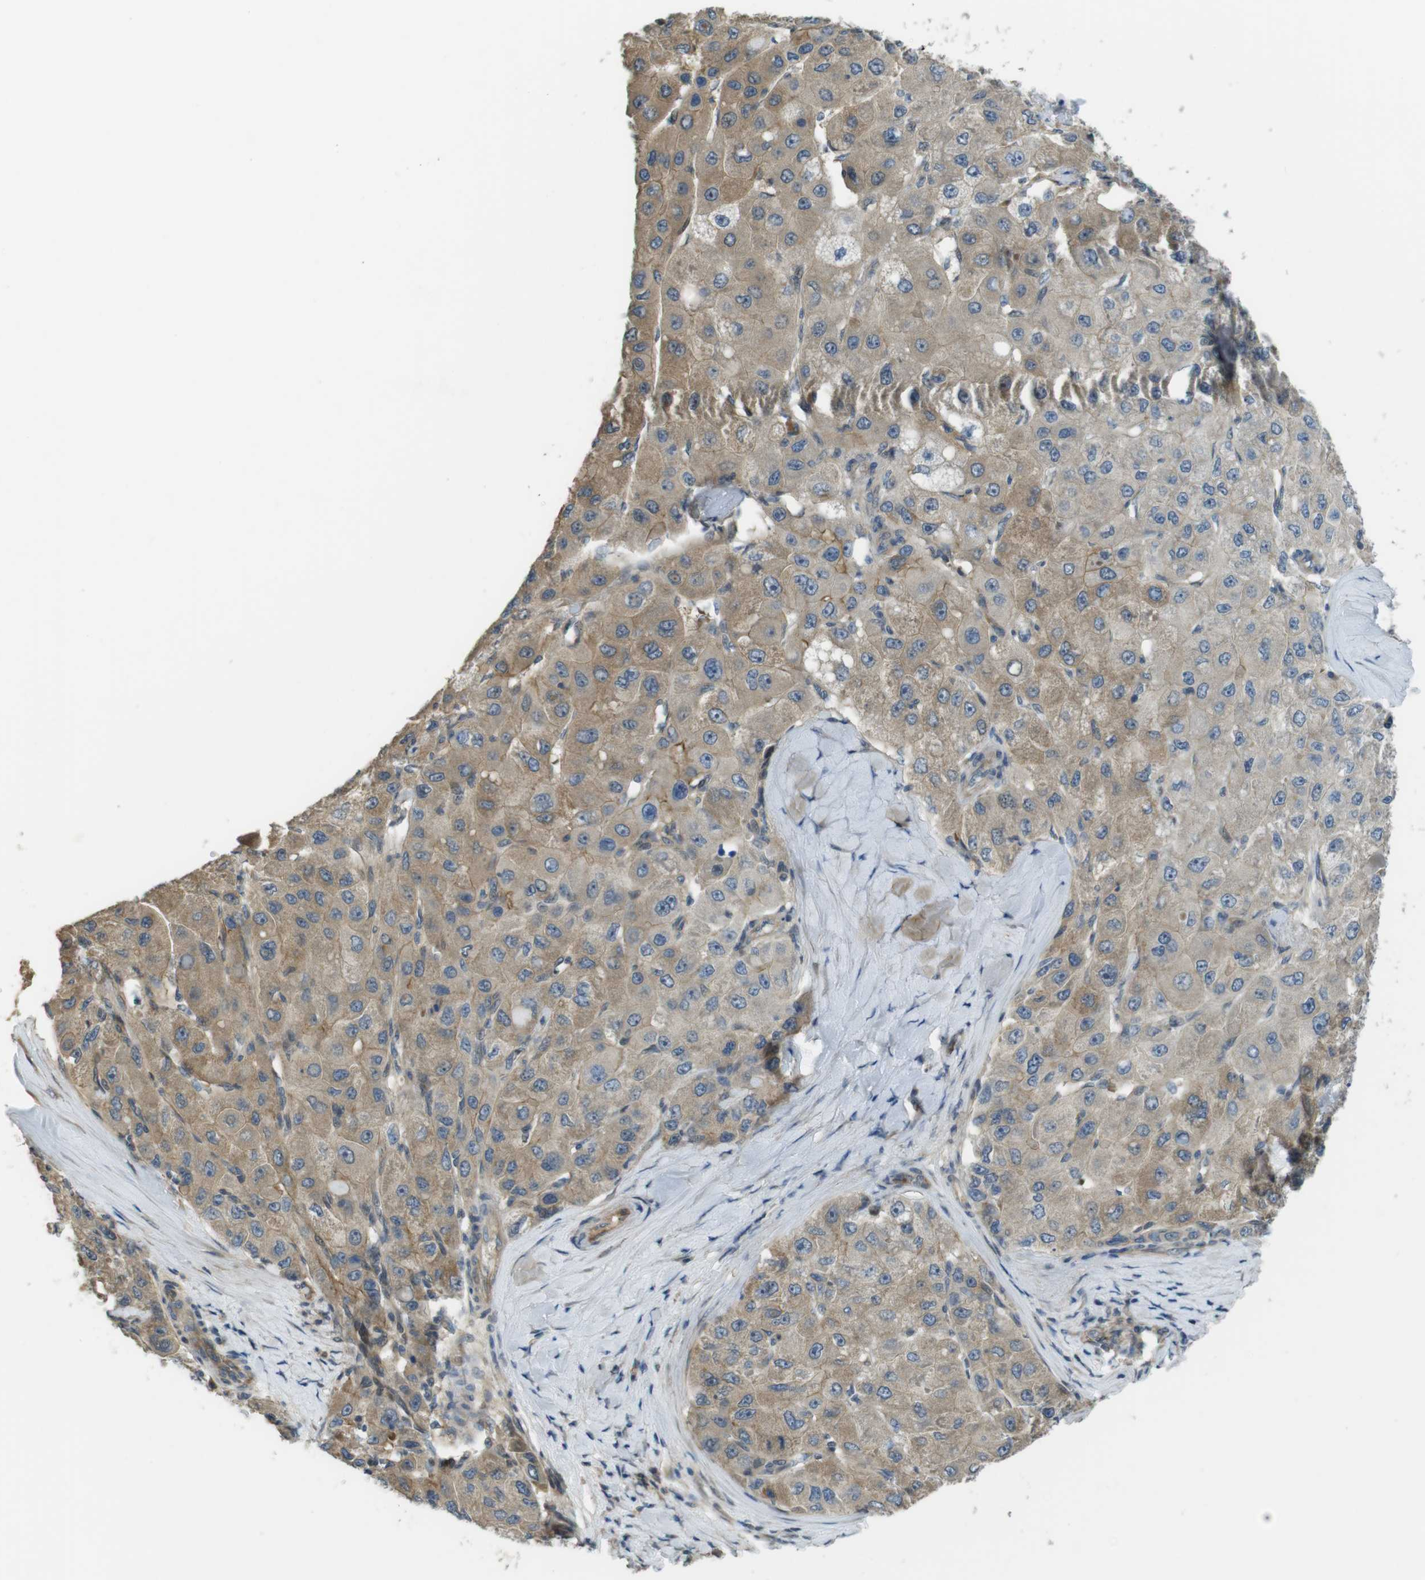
{"staining": {"intensity": "moderate", "quantity": "25%-75%", "location": "cytoplasmic/membranous"}, "tissue": "liver cancer", "cell_type": "Tumor cells", "image_type": "cancer", "snomed": [{"axis": "morphology", "description": "Carcinoma, Hepatocellular, NOS"}, {"axis": "topography", "description": "Liver"}], "caption": "Human liver hepatocellular carcinoma stained with a brown dye exhibits moderate cytoplasmic/membranous positive positivity in about 25%-75% of tumor cells.", "gene": "ABHD15", "patient": {"sex": "male", "age": 80}}